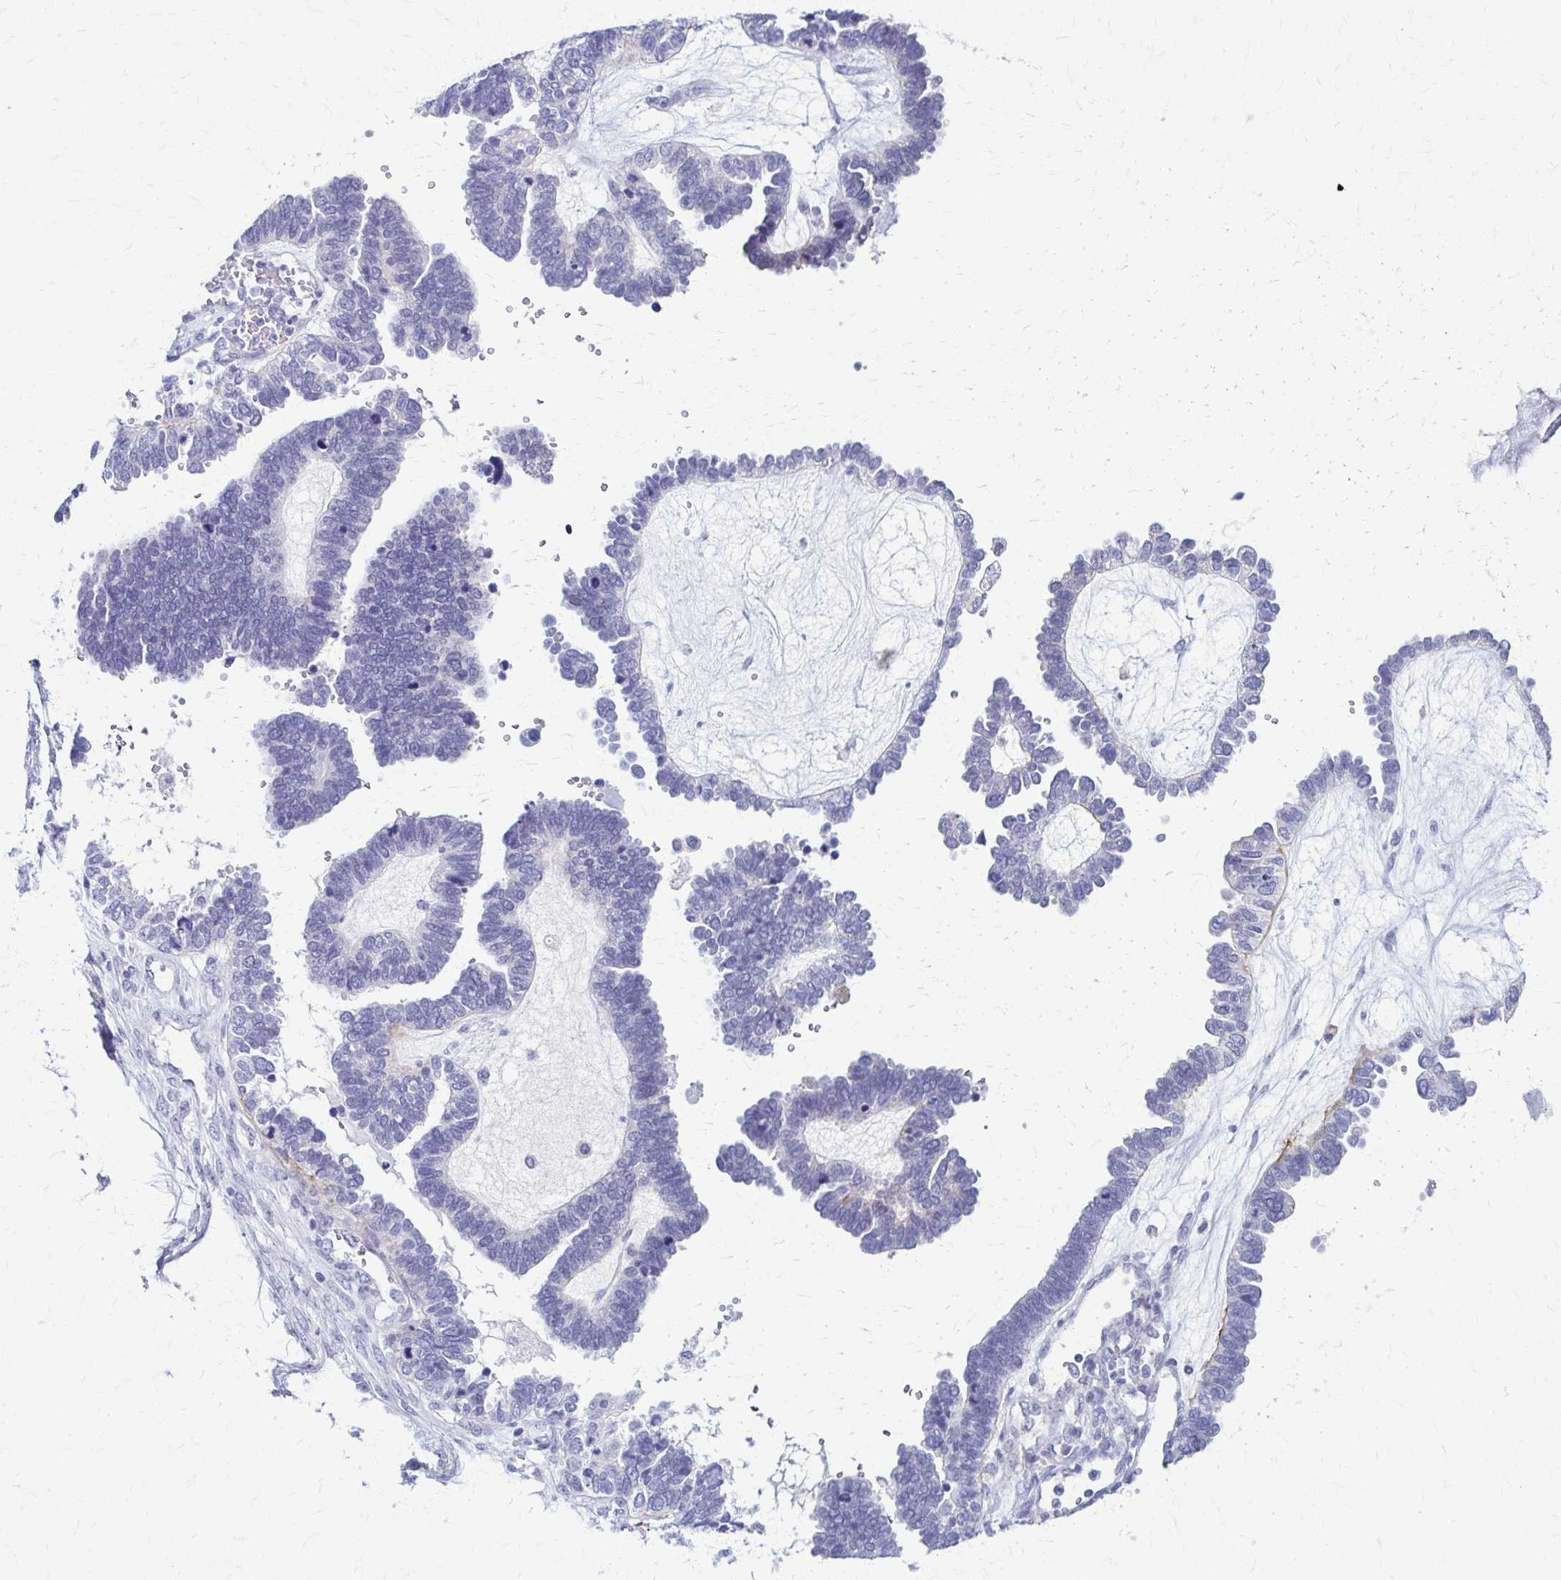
{"staining": {"intensity": "negative", "quantity": "none", "location": "none"}, "tissue": "ovarian cancer", "cell_type": "Tumor cells", "image_type": "cancer", "snomed": [{"axis": "morphology", "description": "Cystadenocarcinoma, serous, NOS"}, {"axis": "topography", "description": "Ovary"}], "caption": "This is an IHC micrograph of human ovarian cancer. There is no expression in tumor cells.", "gene": "RHOBTB2", "patient": {"sex": "female", "age": 51}}